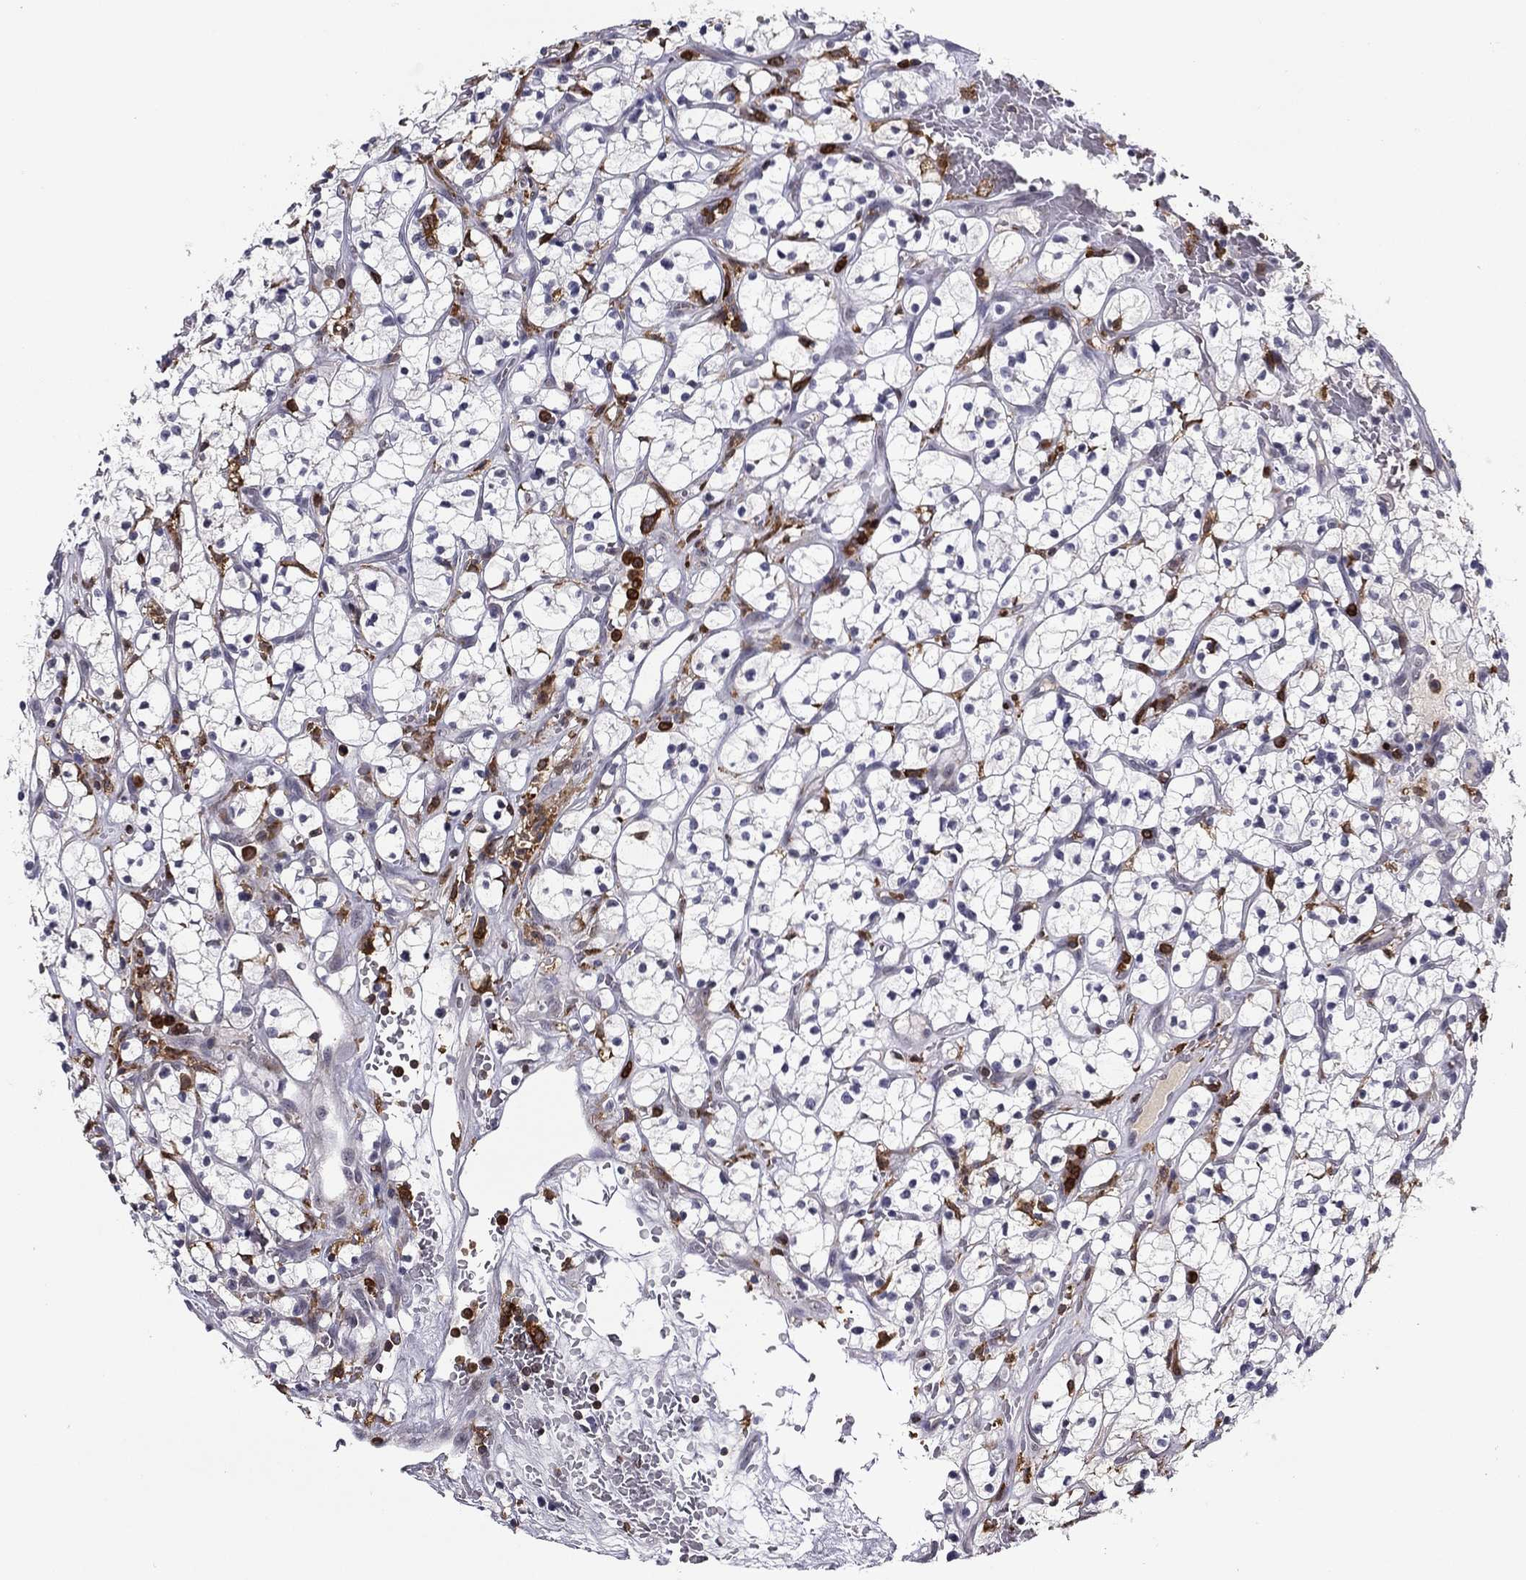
{"staining": {"intensity": "negative", "quantity": "none", "location": "none"}, "tissue": "renal cancer", "cell_type": "Tumor cells", "image_type": "cancer", "snomed": [{"axis": "morphology", "description": "Adenocarcinoma, NOS"}, {"axis": "topography", "description": "Kidney"}], "caption": "A high-resolution micrograph shows immunohistochemistry staining of renal adenocarcinoma, which reveals no significant expression in tumor cells.", "gene": "PLCB2", "patient": {"sex": "female", "age": 64}}